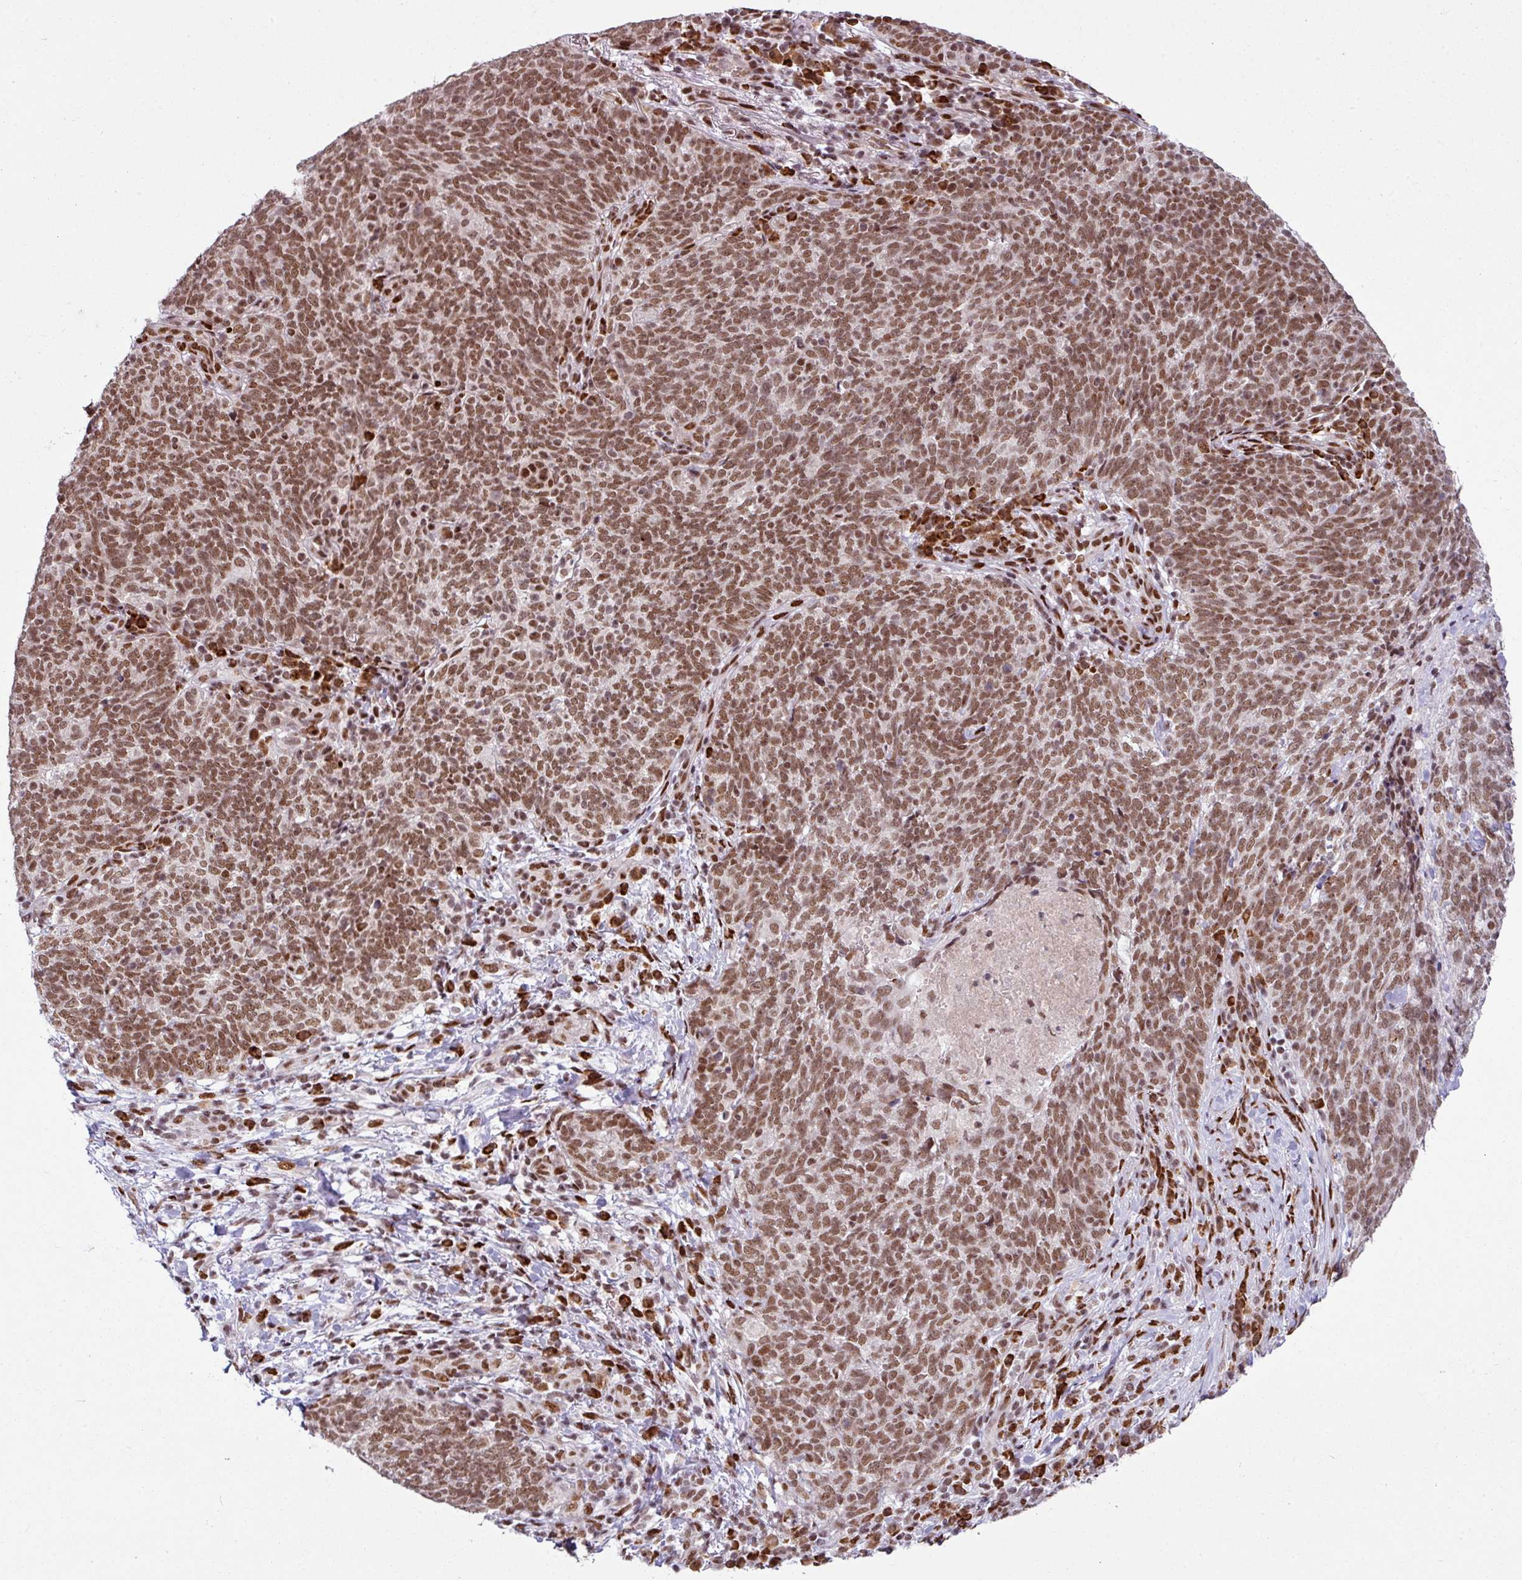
{"staining": {"intensity": "moderate", "quantity": ">75%", "location": "nuclear"}, "tissue": "lung cancer", "cell_type": "Tumor cells", "image_type": "cancer", "snomed": [{"axis": "morphology", "description": "Squamous cell carcinoma, NOS"}, {"axis": "topography", "description": "Lung"}], "caption": "Lung cancer (squamous cell carcinoma) stained with DAB IHC reveals medium levels of moderate nuclear positivity in about >75% of tumor cells.", "gene": "PRDM5", "patient": {"sex": "female", "age": 72}}